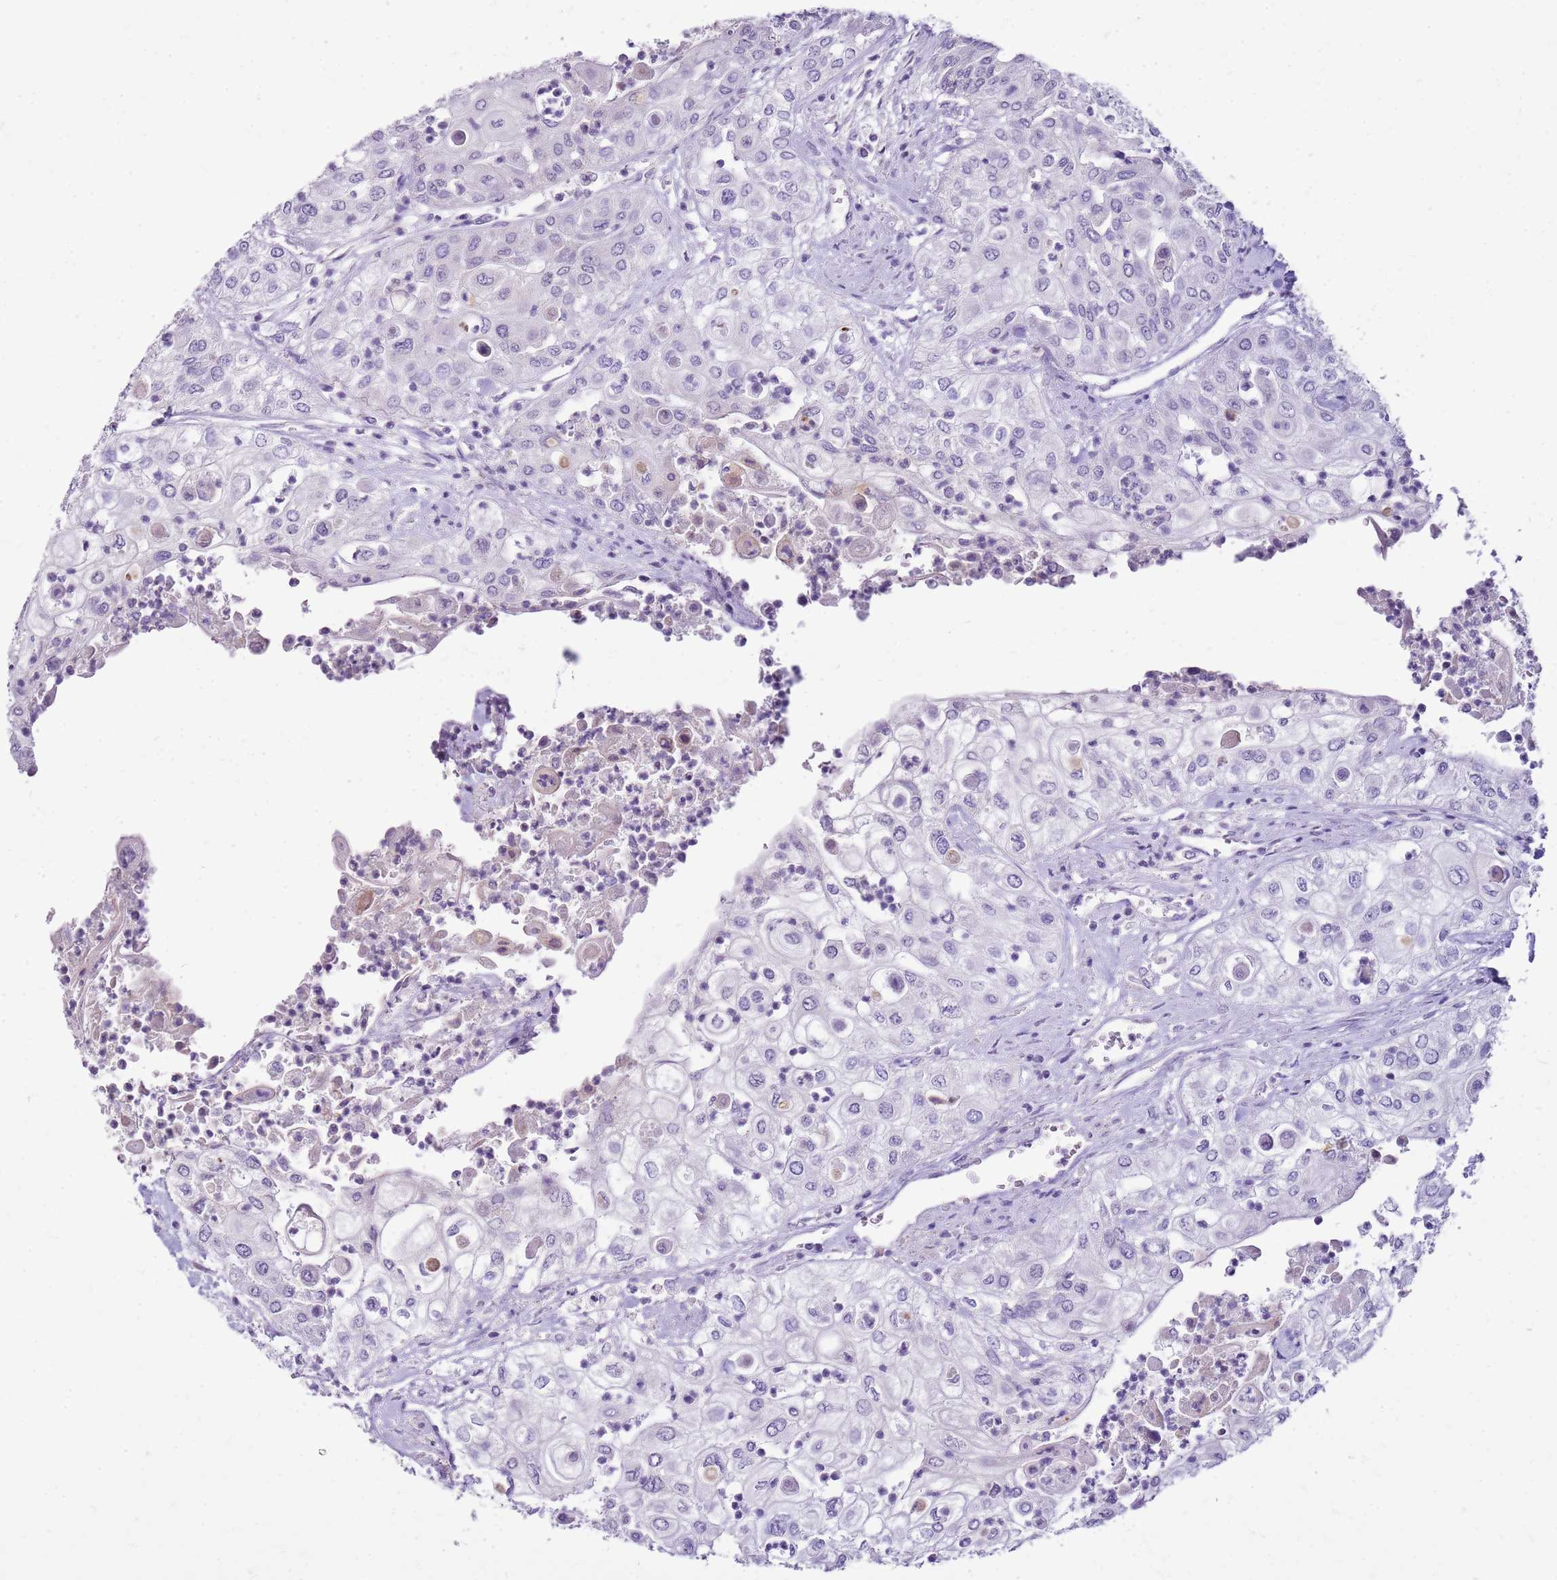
{"staining": {"intensity": "negative", "quantity": "none", "location": "none"}, "tissue": "urothelial cancer", "cell_type": "Tumor cells", "image_type": "cancer", "snomed": [{"axis": "morphology", "description": "Urothelial carcinoma, High grade"}, {"axis": "topography", "description": "Urinary bladder"}], "caption": "This is a image of IHC staining of urothelial cancer, which shows no expression in tumor cells.", "gene": "FABP2", "patient": {"sex": "female", "age": 79}}